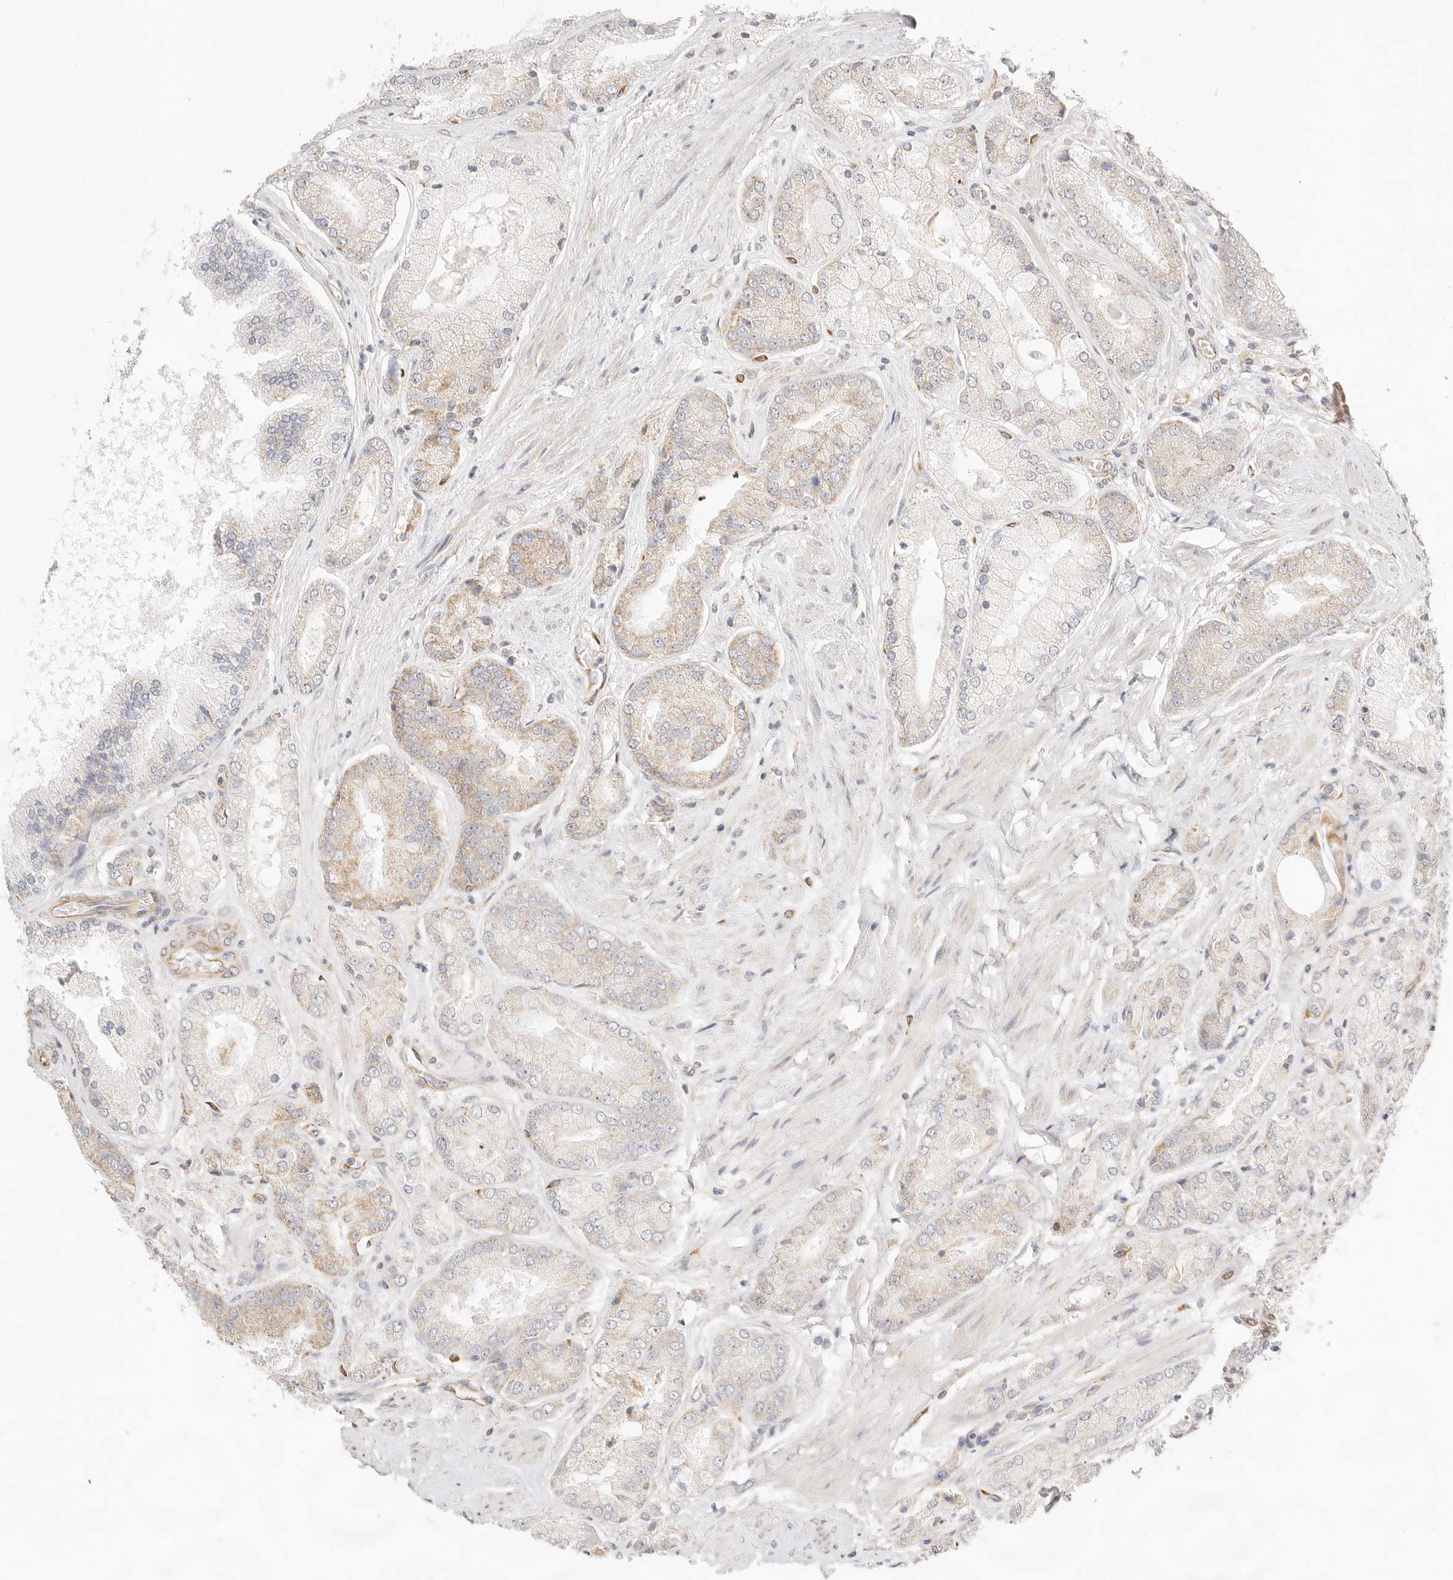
{"staining": {"intensity": "weak", "quantity": "25%-75%", "location": "cytoplasmic/membranous"}, "tissue": "prostate cancer", "cell_type": "Tumor cells", "image_type": "cancer", "snomed": [{"axis": "morphology", "description": "Adenocarcinoma, High grade"}, {"axis": "topography", "description": "Prostate"}], "caption": "Brown immunohistochemical staining in prostate high-grade adenocarcinoma displays weak cytoplasmic/membranous staining in about 25%-75% of tumor cells. Immunohistochemistry (ihc) stains the protein in brown and the nuclei are stained blue.", "gene": "ZC3H11A", "patient": {"sex": "male", "age": 58}}